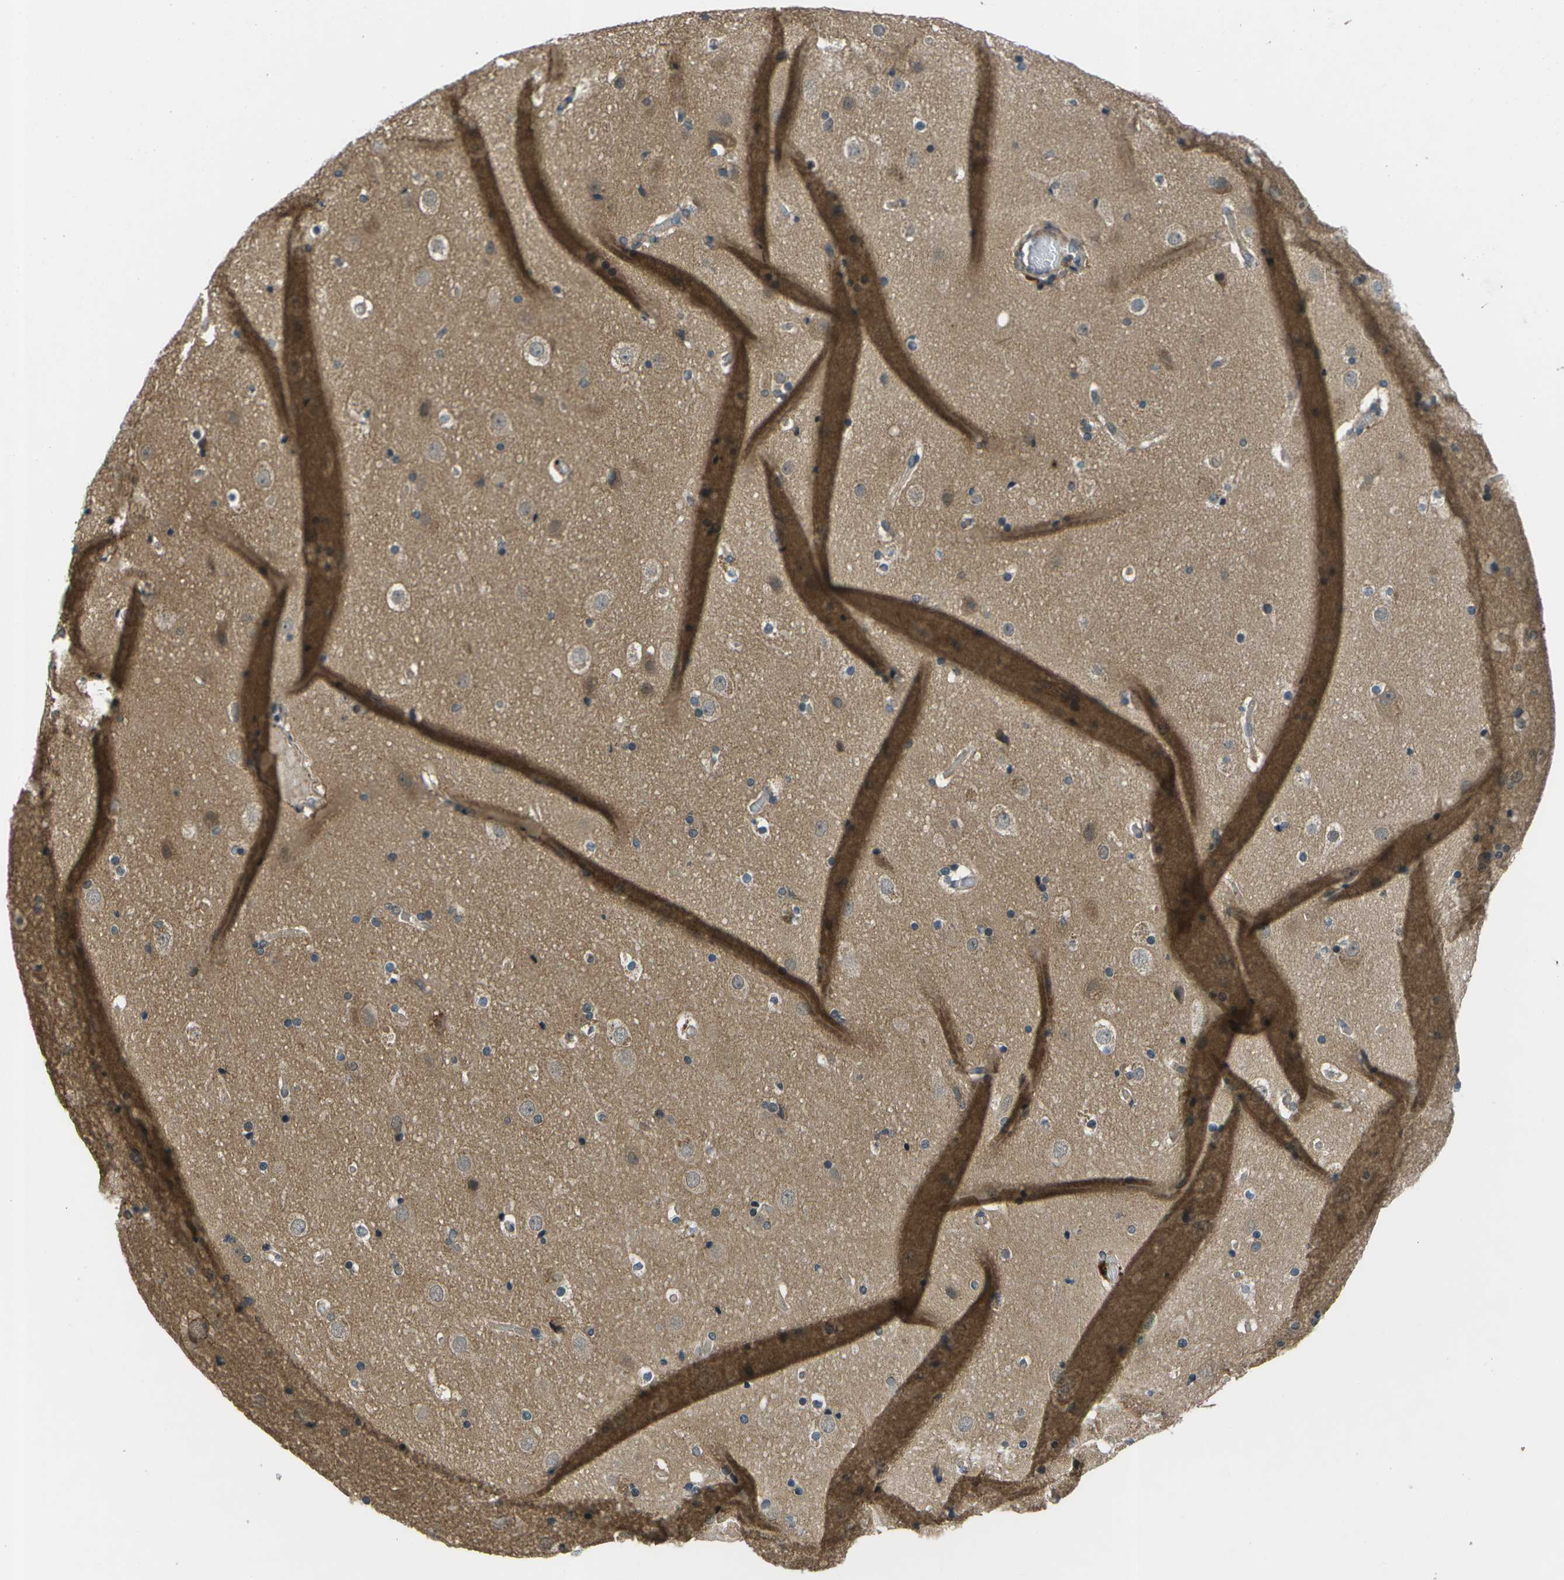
{"staining": {"intensity": "negative", "quantity": "none", "location": "none"}, "tissue": "cerebral cortex", "cell_type": "Endothelial cells", "image_type": "normal", "snomed": [{"axis": "morphology", "description": "Normal tissue, NOS"}, {"axis": "topography", "description": "Cerebral cortex"}], "caption": "This is an immunohistochemistry (IHC) photomicrograph of unremarkable human cerebral cortex. There is no staining in endothelial cells.", "gene": "ENPP5", "patient": {"sex": "male", "age": 57}}